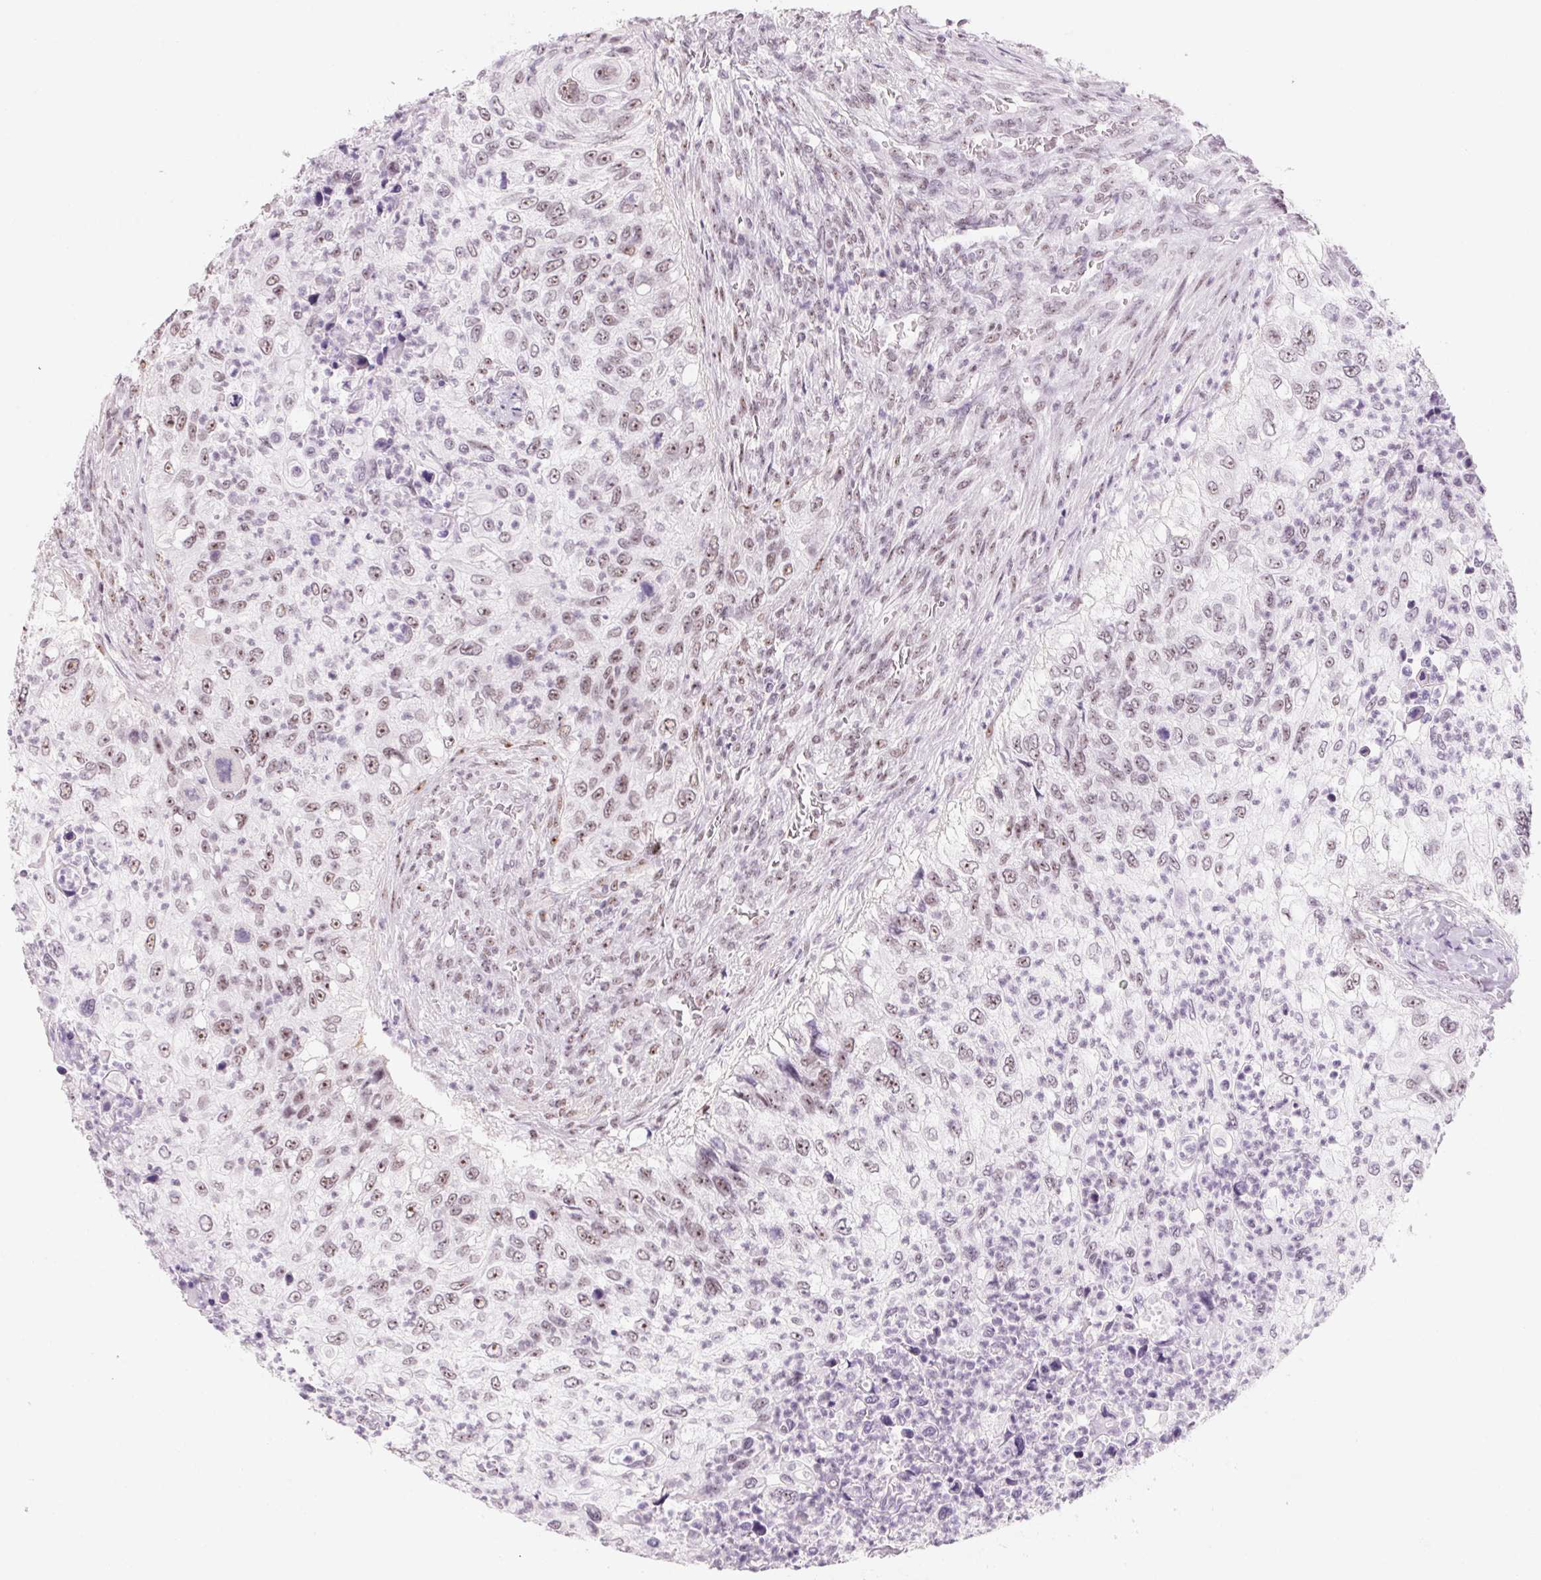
{"staining": {"intensity": "weak", "quantity": "25%-75%", "location": "nuclear"}, "tissue": "urothelial cancer", "cell_type": "Tumor cells", "image_type": "cancer", "snomed": [{"axis": "morphology", "description": "Urothelial carcinoma, High grade"}, {"axis": "topography", "description": "Urinary bladder"}], "caption": "About 25%-75% of tumor cells in human urothelial cancer show weak nuclear protein staining as visualized by brown immunohistochemical staining.", "gene": "ZIC4", "patient": {"sex": "female", "age": 60}}